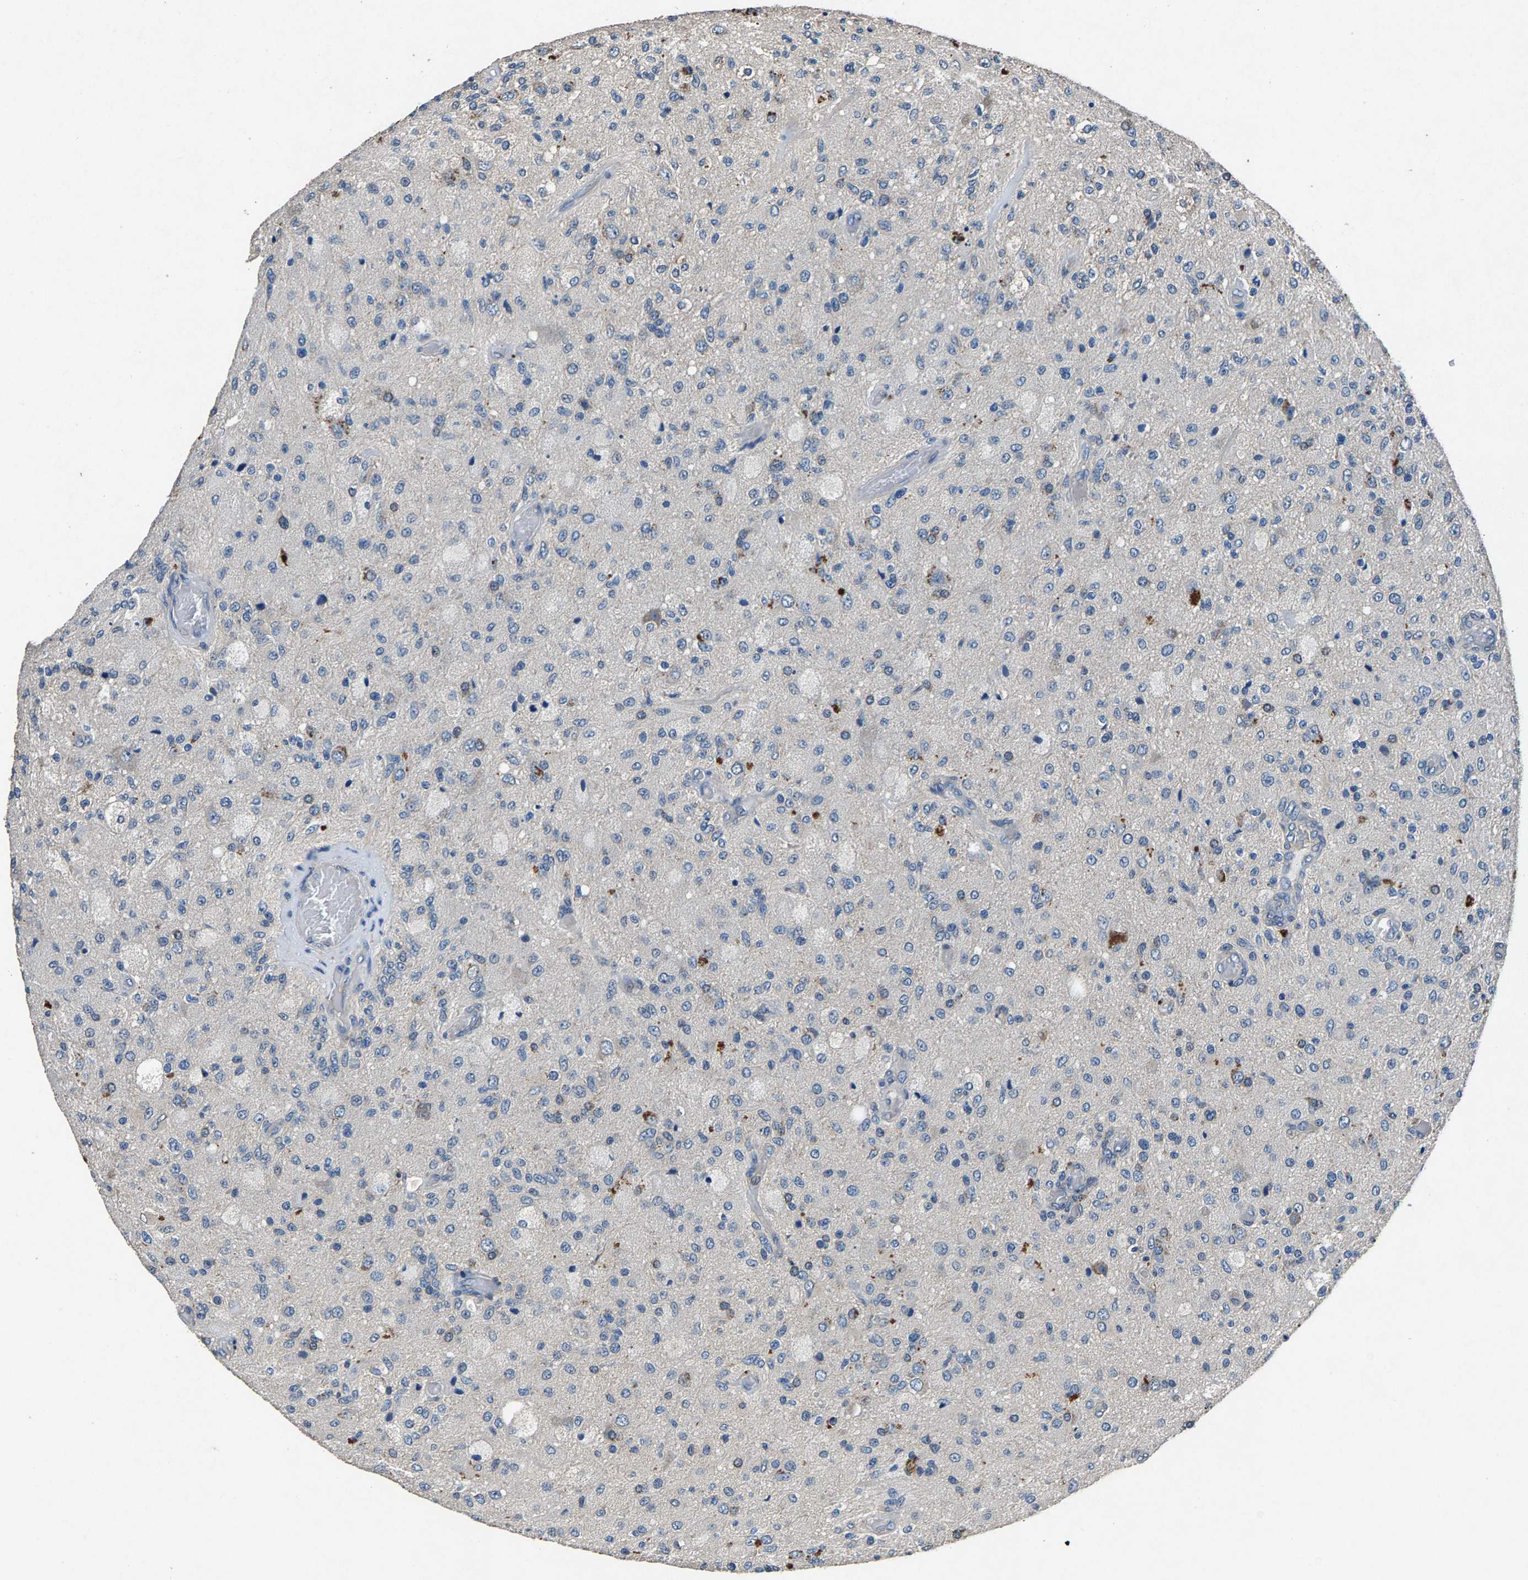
{"staining": {"intensity": "negative", "quantity": "none", "location": "none"}, "tissue": "glioma", "cell_type": "Tumor cells", "image_type": "cancer", "snomed": [{"axis": "morphology", "description": "Normal tissue, NOS"}, {"axis": "morphology", "description": "Glioma, malignant, High grade"}, {"axis": "topography", "description": "Cerebral cortex"}], "caption": "IHC of human glioma reveals no positivity in tumor cells. (DAB (3,3'-diaminobenzidine) immunohistochemistry with hematoxylin counter stain).", "gene": "PRXL2C", "patient": {"sex": "male", "age": 77}}